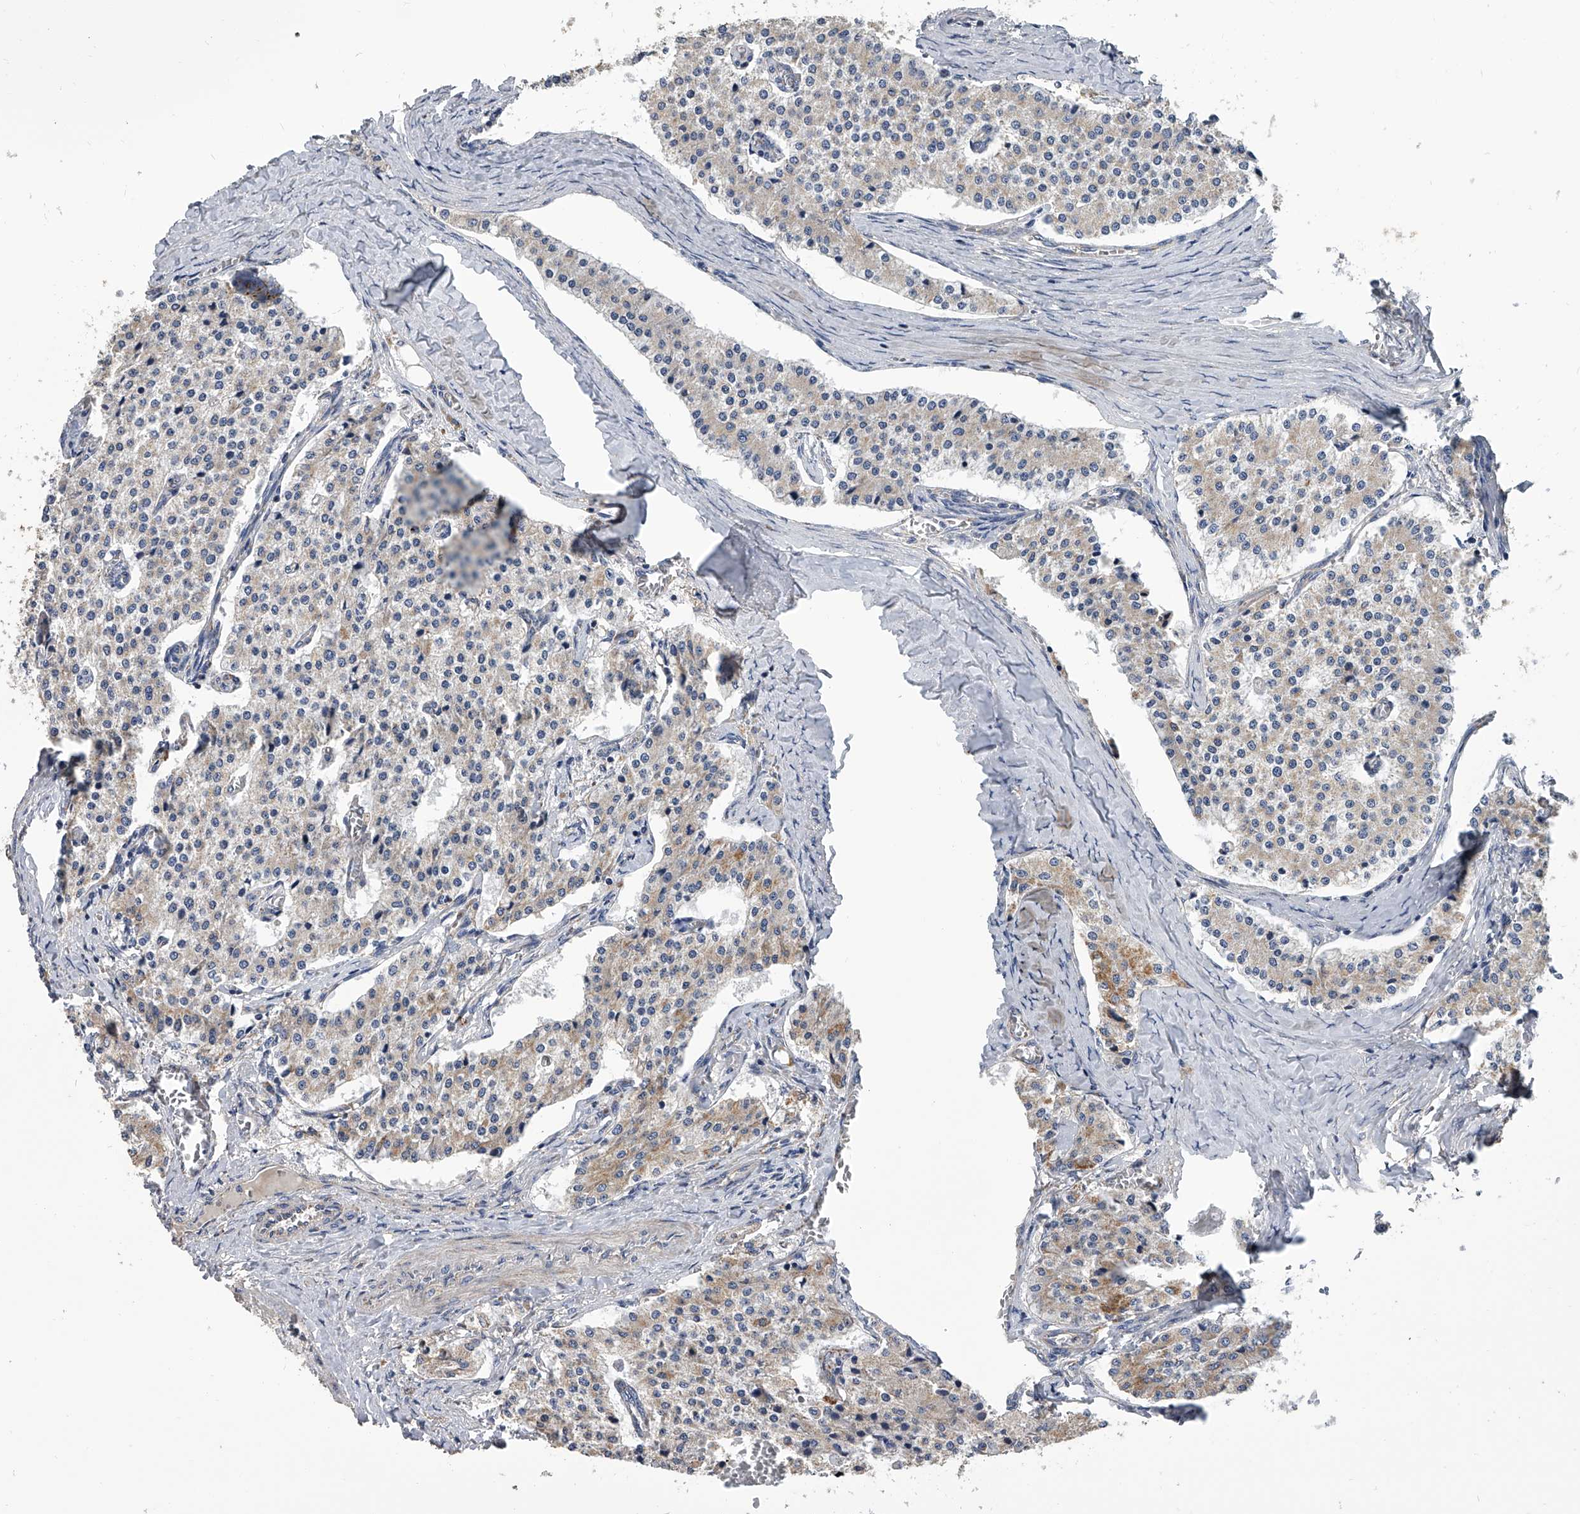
{"staining": {"intensity": "negative", "quantity": "none", "location": "none"}, "tissue": "carcinoid", "cell_type": "Tumor cells", "image_type": "cancer", "snomed": [{"axis": "morphology", "description": "Carcinoid, malignant, NOS"}, {"axis": "topography", "description": "Colon"}], "caption": "High power microscopy histopathology image of an immunohistochemistry (IHC) micrograph of carcinoid, revealing no significant expression in tumor cells.", "gene": "MRPL28", "patient": {"sex": "female", "age": 52}}